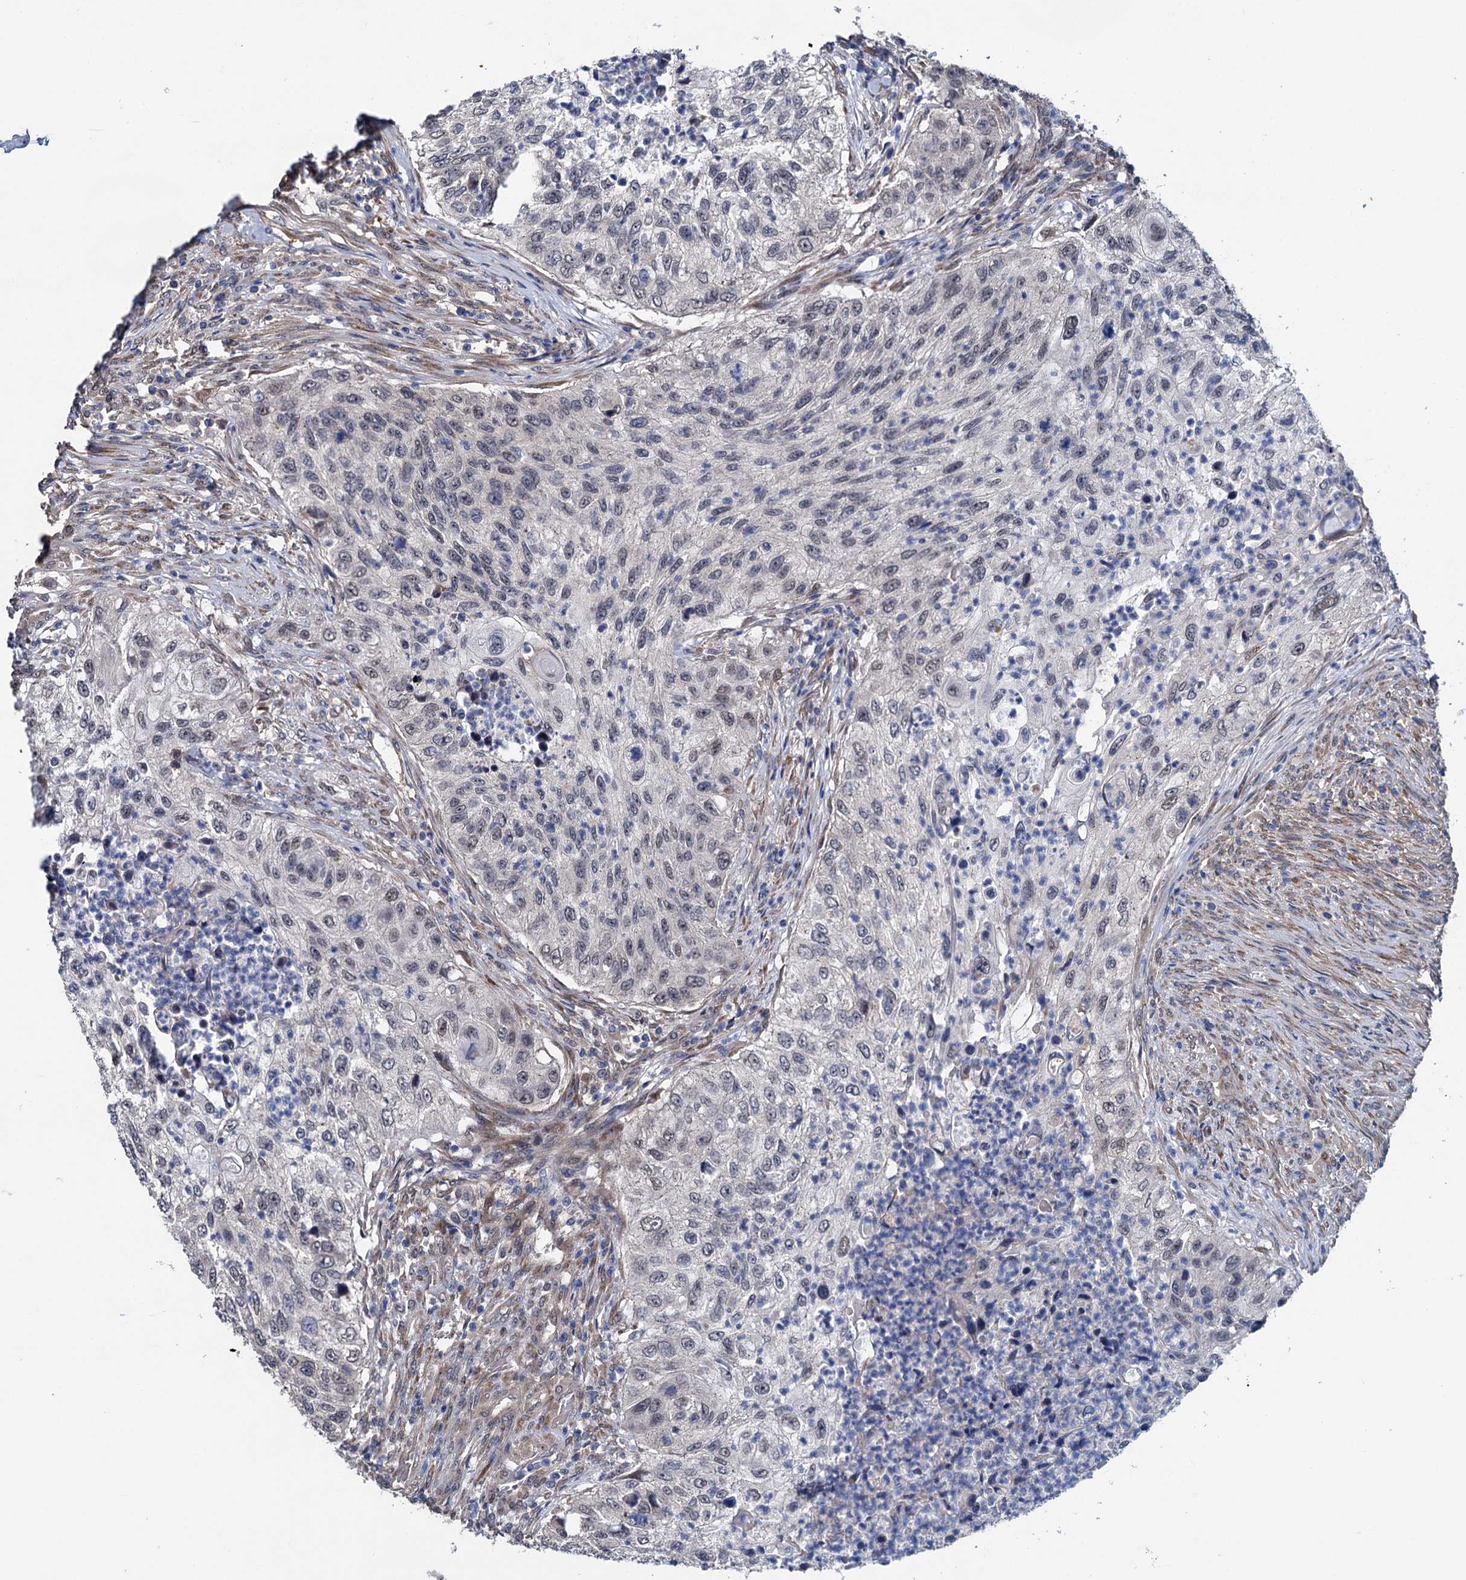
{"staining": {"intensity": "negative", "quantity": "none", "location": "none"}, "tissue": "urothelial cancer", "cell_type": "Tumor cells", "image_type": "cancer", "snomed": [{"axis": "morphology", "description": "Urothelial carcinoma, High grade"}, {"axis": "topography", "description": "Urinary bladder"}], "caption": "This is a photomicrograph of immunohistochemistry staining of urothelial cancer, which shows no positivity in tumor cells.", "gene": "EYA4", "patient": {"sex": "female", "age": 60}}